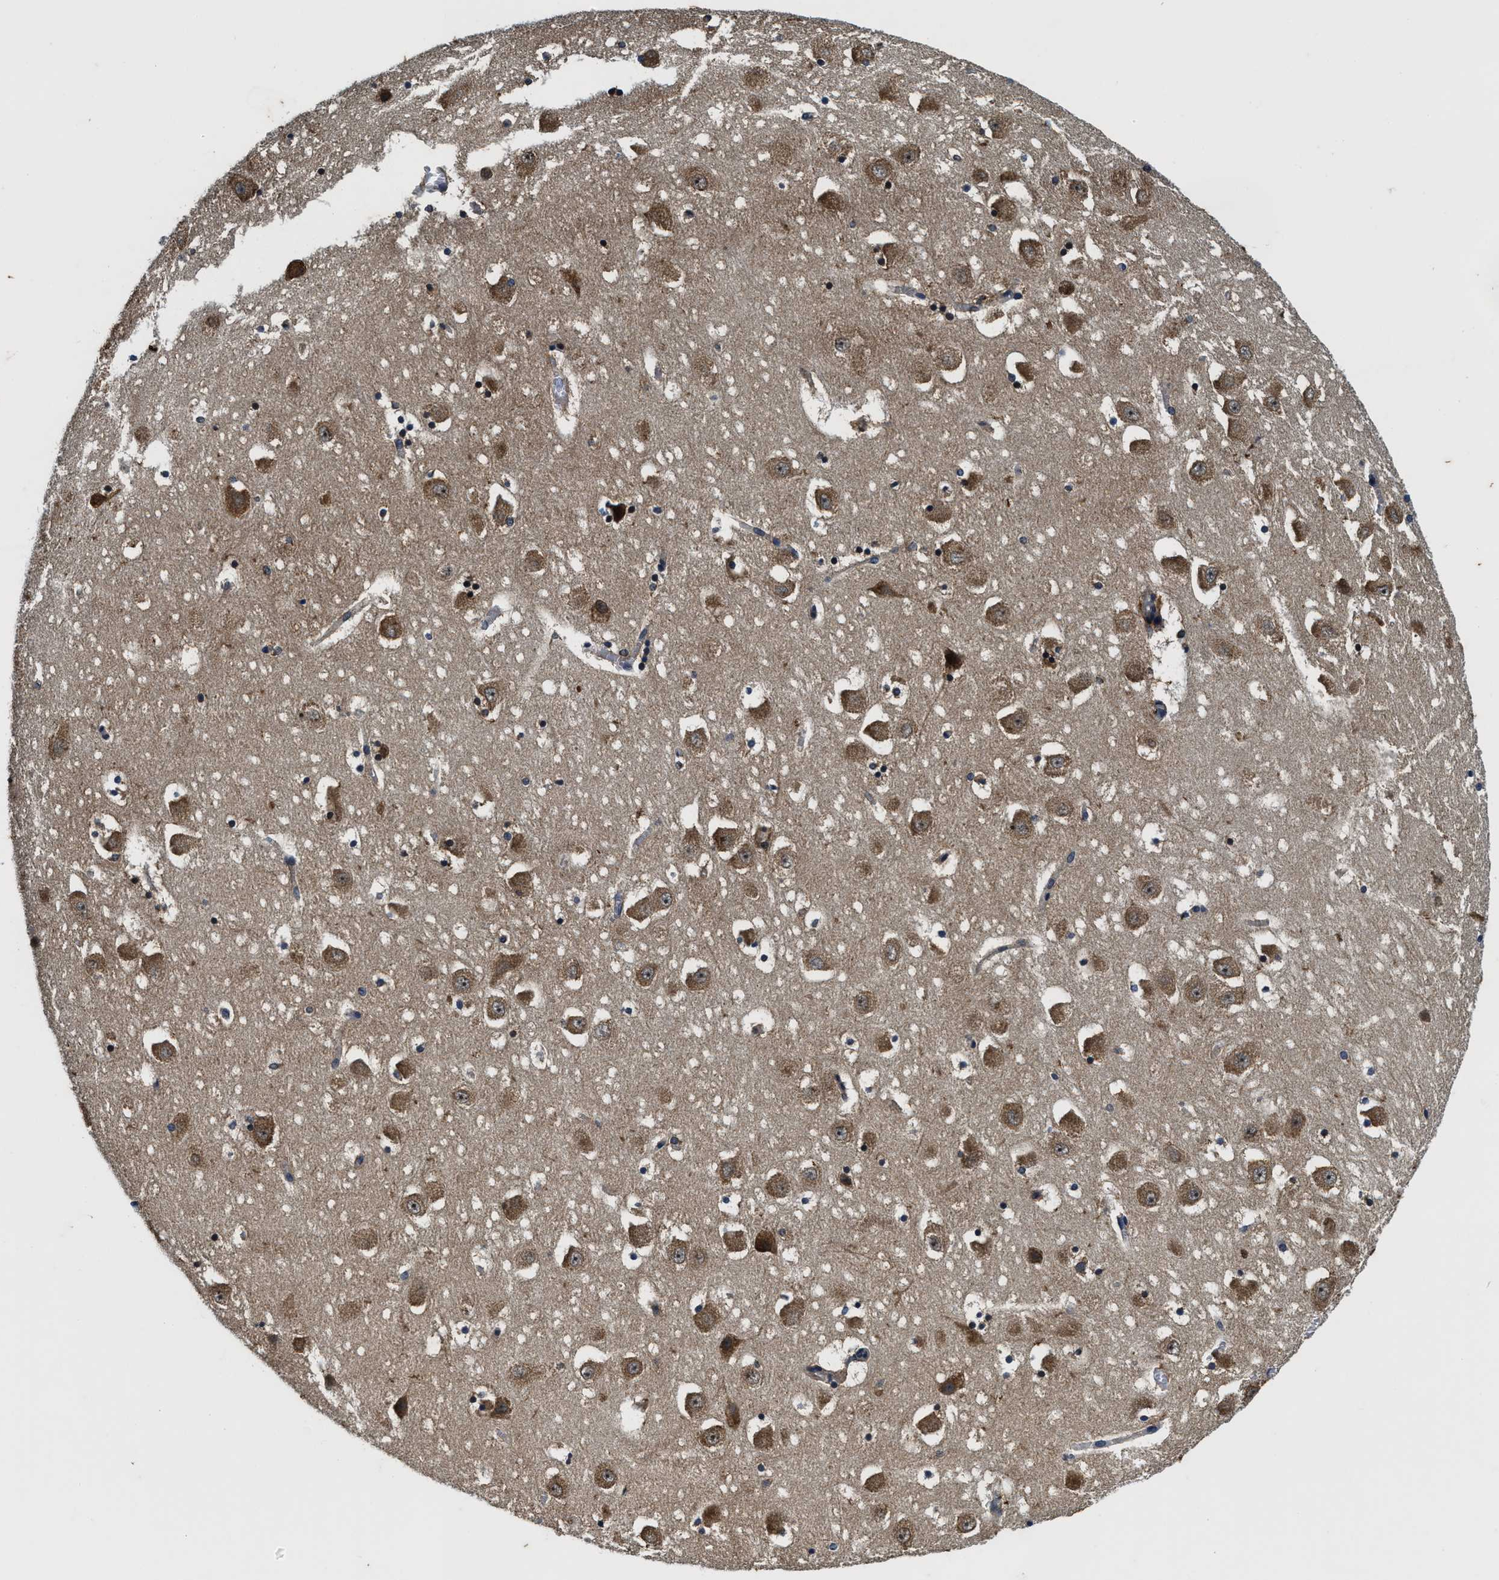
{"staining": {"intensity": "moderate", "quantity": "<25%", "location": "cytoplasmic/membranous"}, "tissue": "hippocampus", "cell_type": "Glial cells", "image_type": "normal", "snomed": [{"axis": "morphology", "description": "Normal tissue, NOS"}, {"axis": "topography", "description": "Hippocampus"}], "caption": "High-magnification brightfield microscopy of benign hippocampus stained with DAB (brown) and counterstained with hematoxylin (blue). glial cells exhibit moderate cytoplasmic/membranous expression is seen in about<25% of cells. (Brightfield microscopy of DAB IHC at high magnification).", "gene": "PI4KB", "patient": {"sex": "male", "age": 45}}